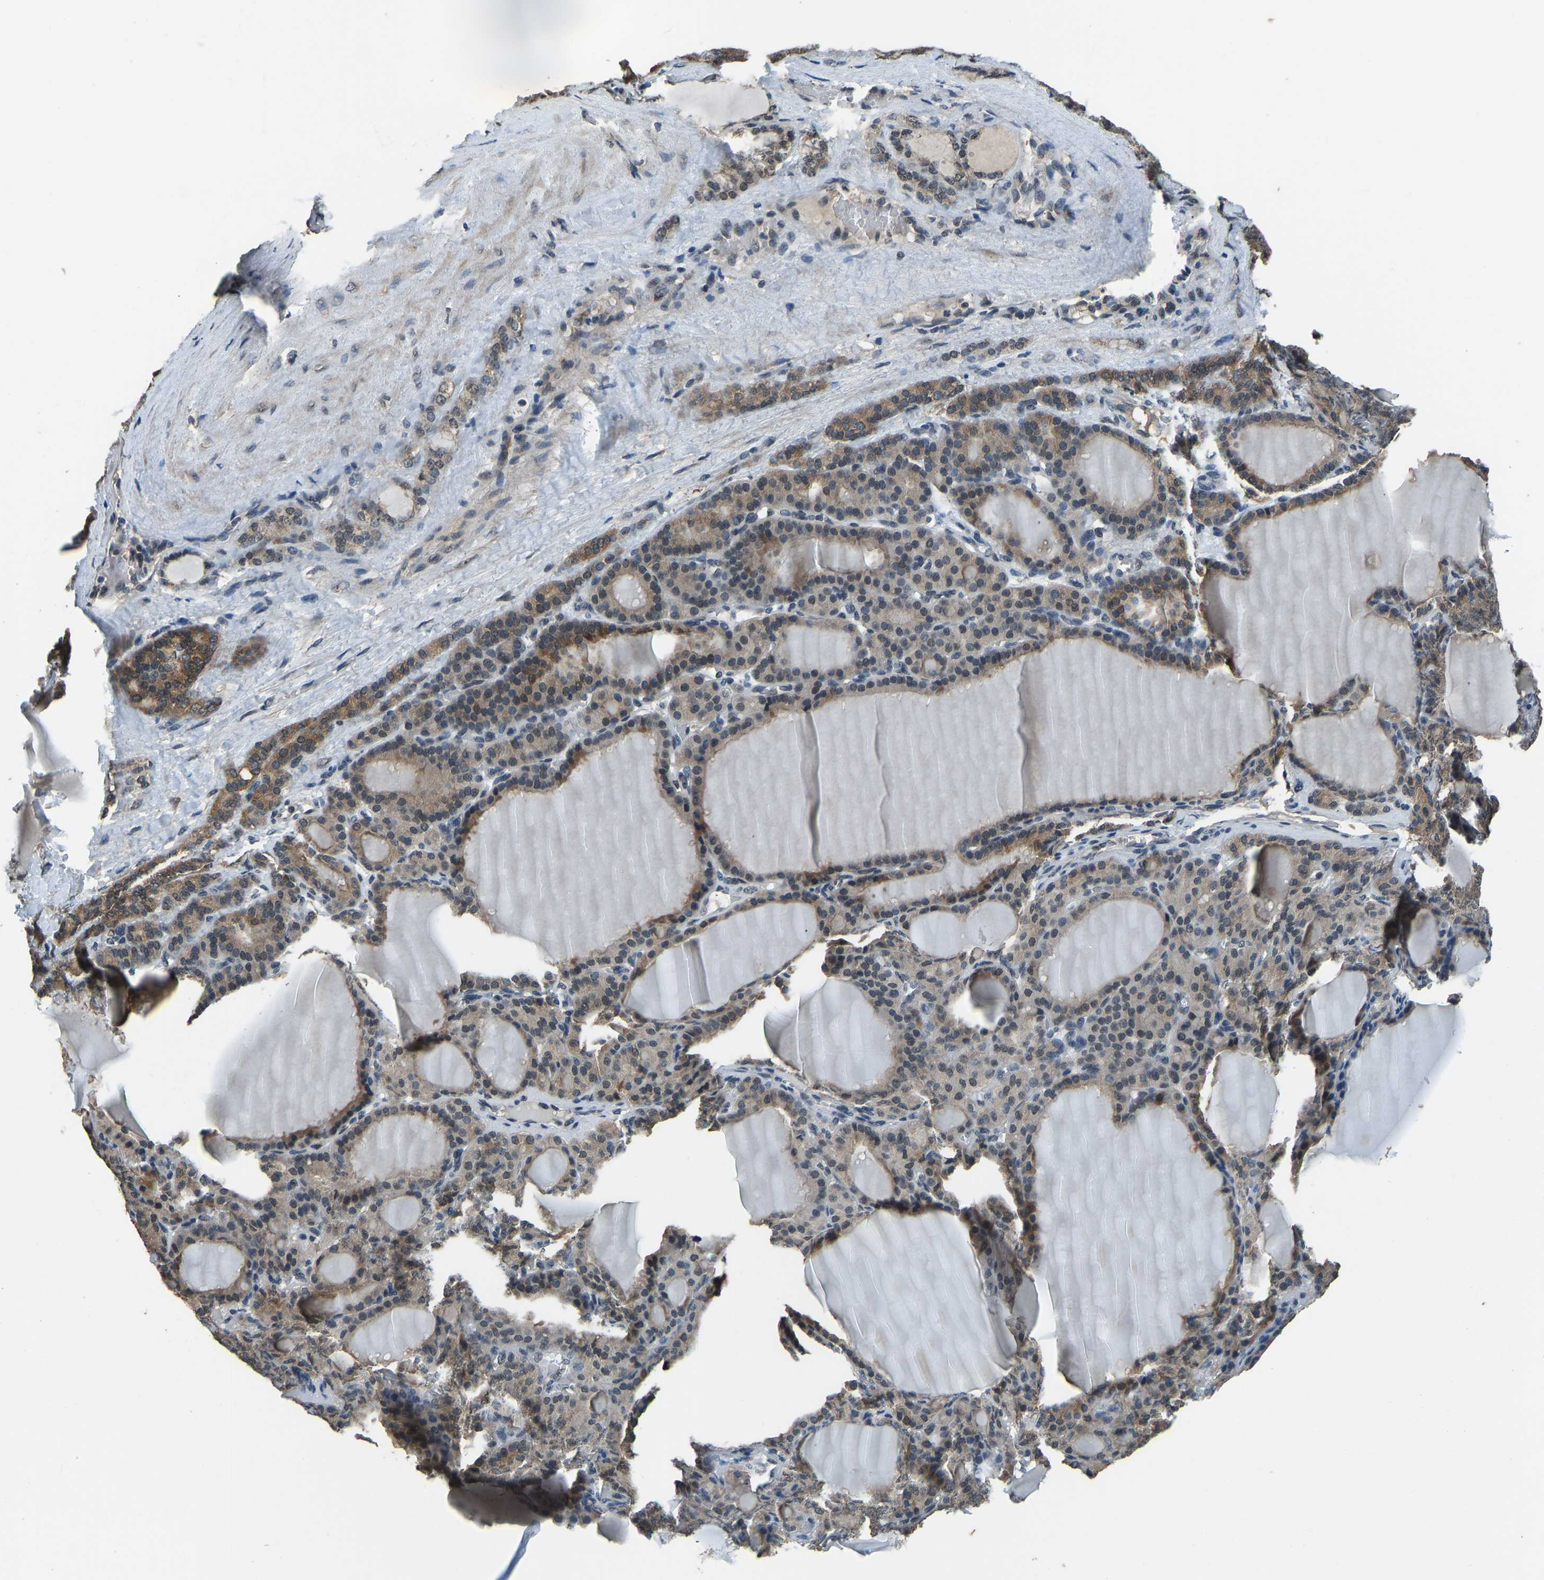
{"staining": {"intensity": "moderate", "quantity": ">75%", "location": "cytoplasmic/membranous"}, "tissue": "thyroid gland", "cell_type": "Glandular cells", "image_type": "normal", "snomed": [{"axis": "morphology", "description": "Normal tissue, NOS"}, {"axis": "topography", "description": "Thyroid gland"}], "caption": "Protein staining demonstrates moderate cytoplasmic/membranous staining in approximately >75% of glandular cells in unremarkable thyroid gland.", "gene": "TOX4", "patient": {"sex": "female", "age": 28}}